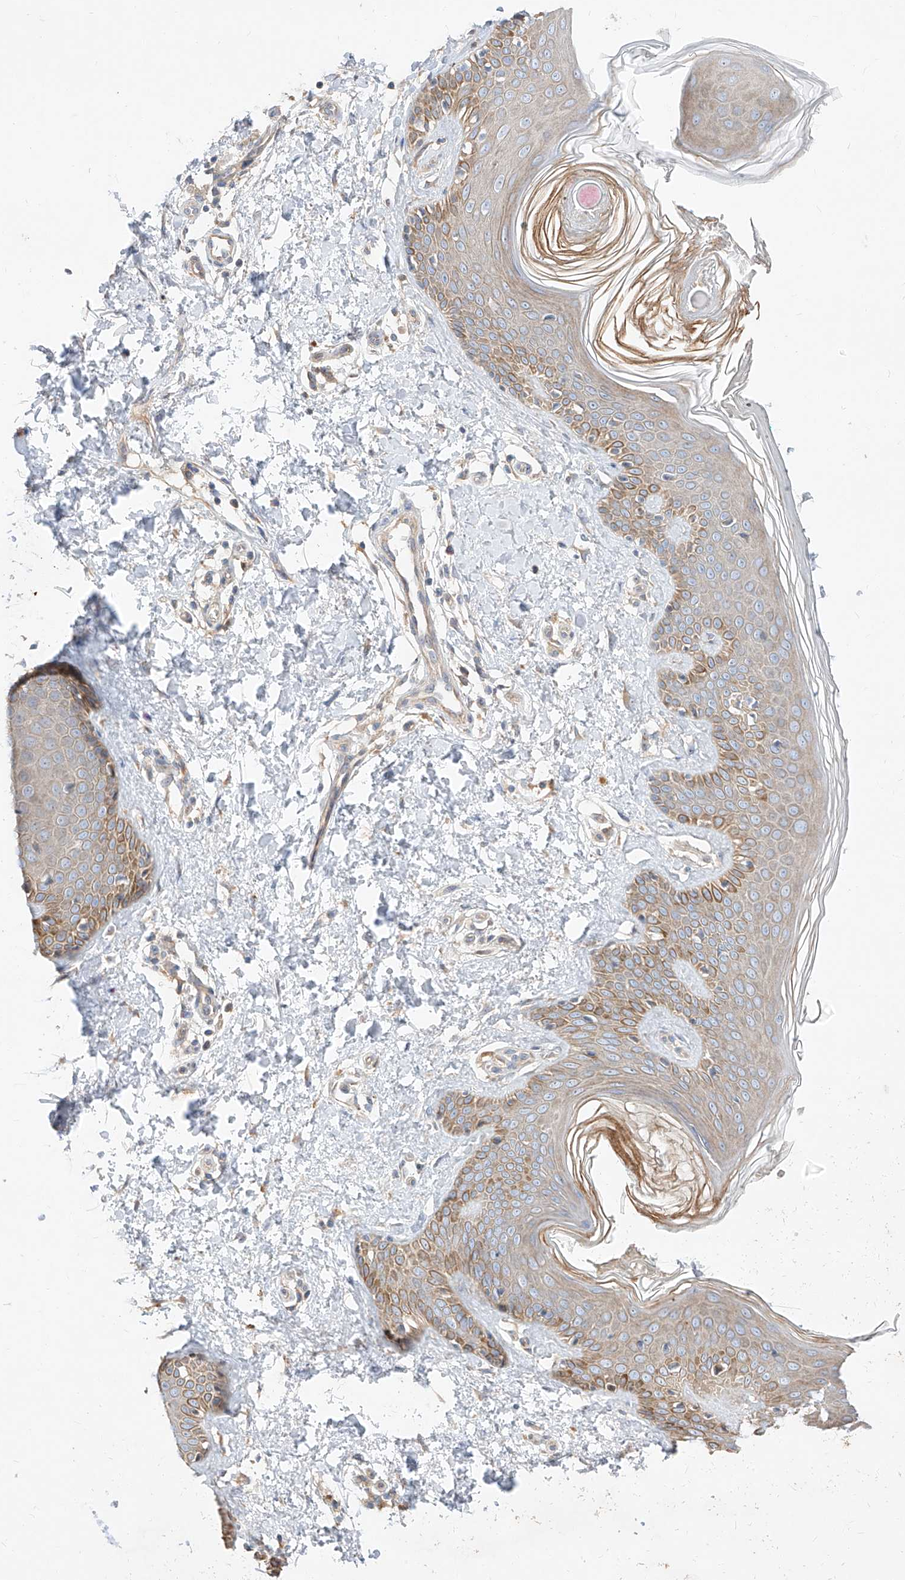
{"staining": {"intensity": "negative", "quantity": "none", "location": "none"}, "tissue": "skin", "cell_type": "Fibroblasts", "image_type": "normal", "snomed": [{"axis": "morphology", "description": "Normal tissue, NOS"}, {"axis": "topography", "description": "Skin"}], "caption": "IHC micrograph of normal human skin stained for a protein (brown), which demonstrates no staining in fibroblasts.", "gene": "DIRAS3", "patient": {"sex": "male", "age": 37}}